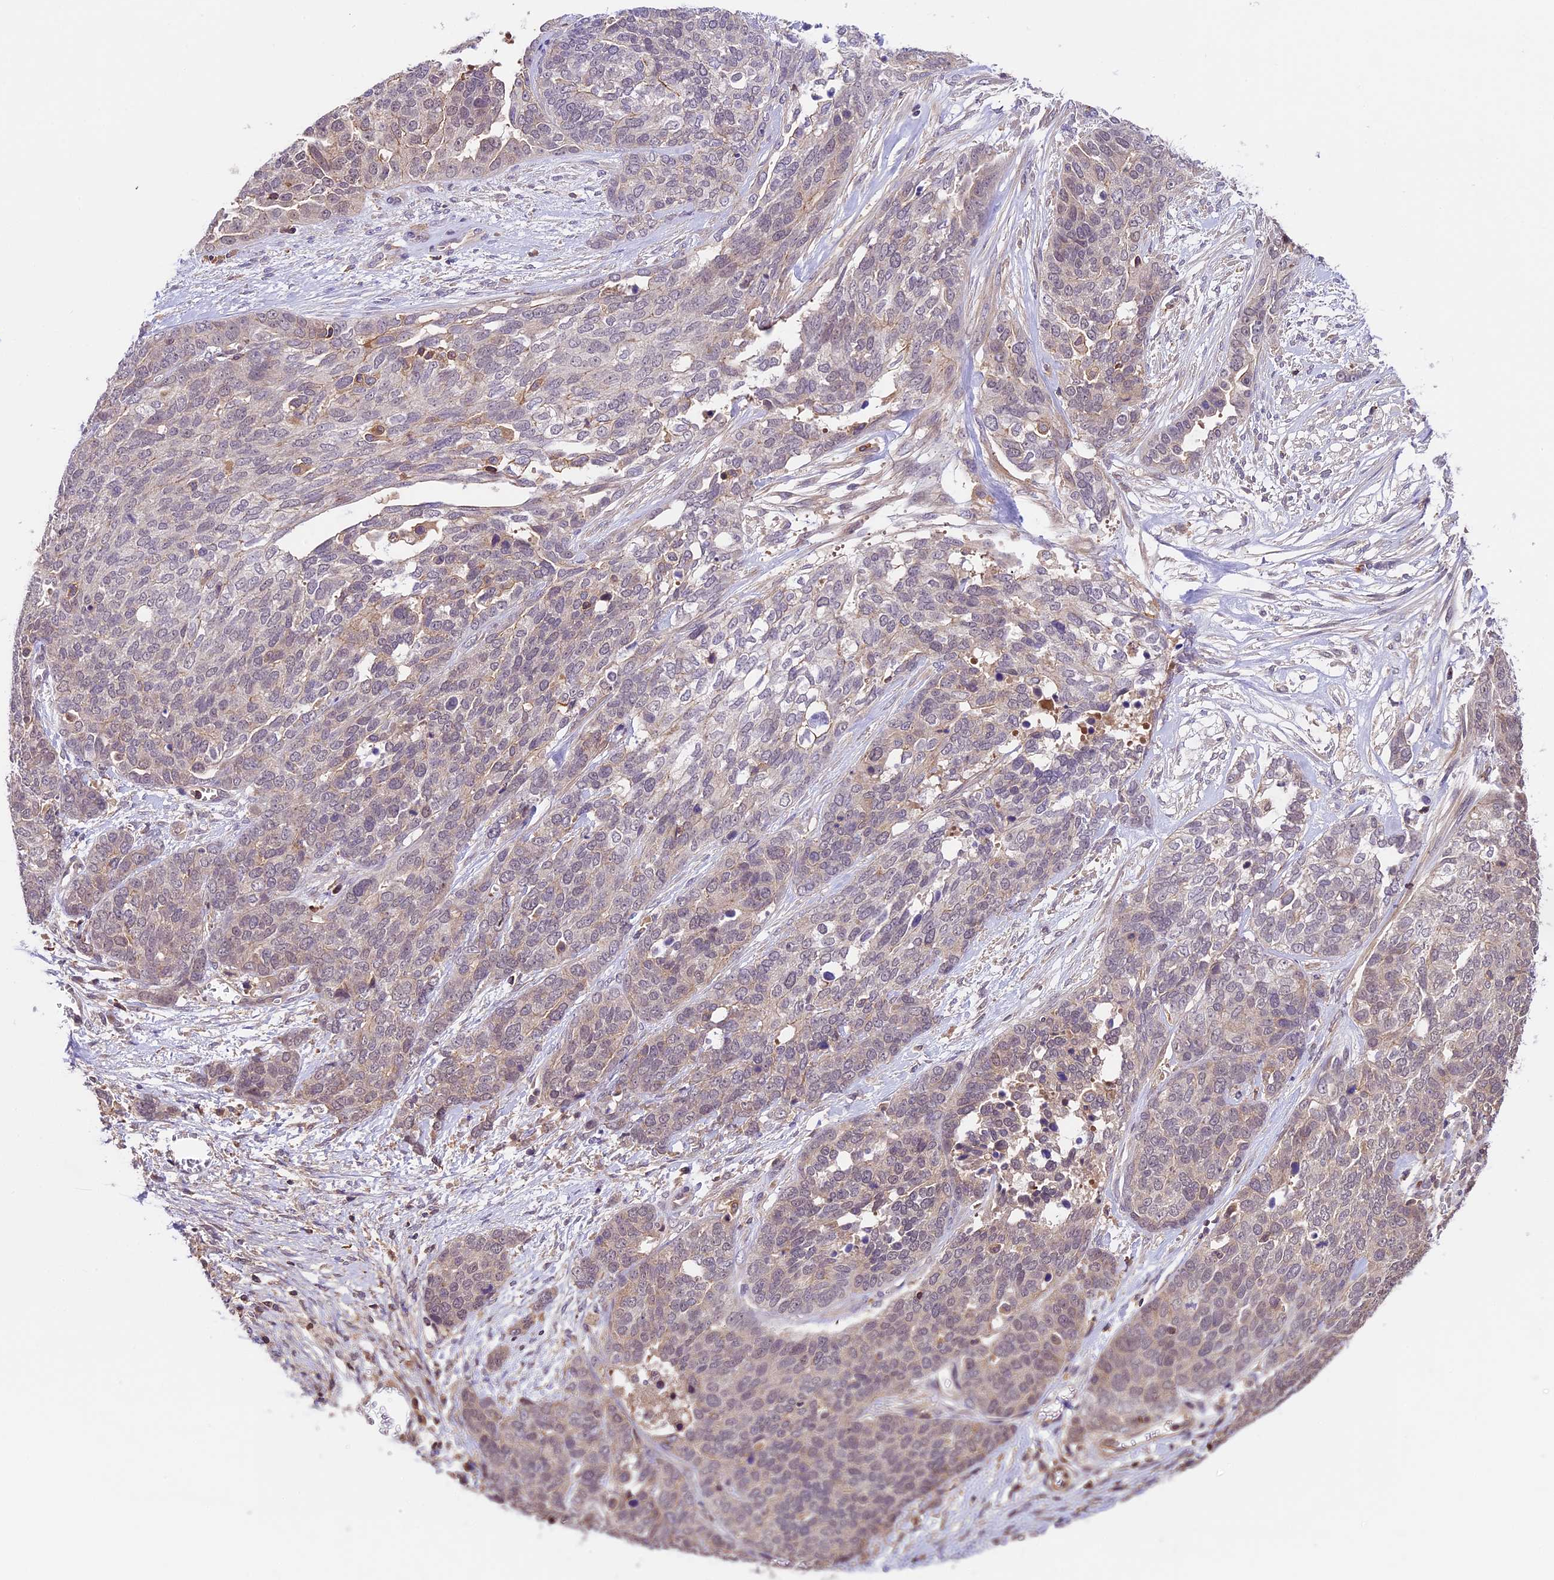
{"staining": {"intensity": "weak", "quantity": "<25%", "location": "nuclear"}, "tissue": "ovarian cancer", "cell_type": "Tumor cells", "image_type": "cancer", "snomed": [{"axis": "morphology", "description": "Cystadenocarcinoma, serous, NOS"}, {"axis": "topography", "description": "Ovary"}], "caption": "The micrograph displays no significant positivity in tumor cells of ovarian cancer (serous cystadenocarcinoma). (Stains: DAB (3,3'-diaminobenzidine) immunohistochemistry (IHC) with hematoxylin counter stain, Microscopy: brightfield microscopy at high magnification).", "gene": "TBC1D1", "patient": {"sex": "female", "age": 44}}